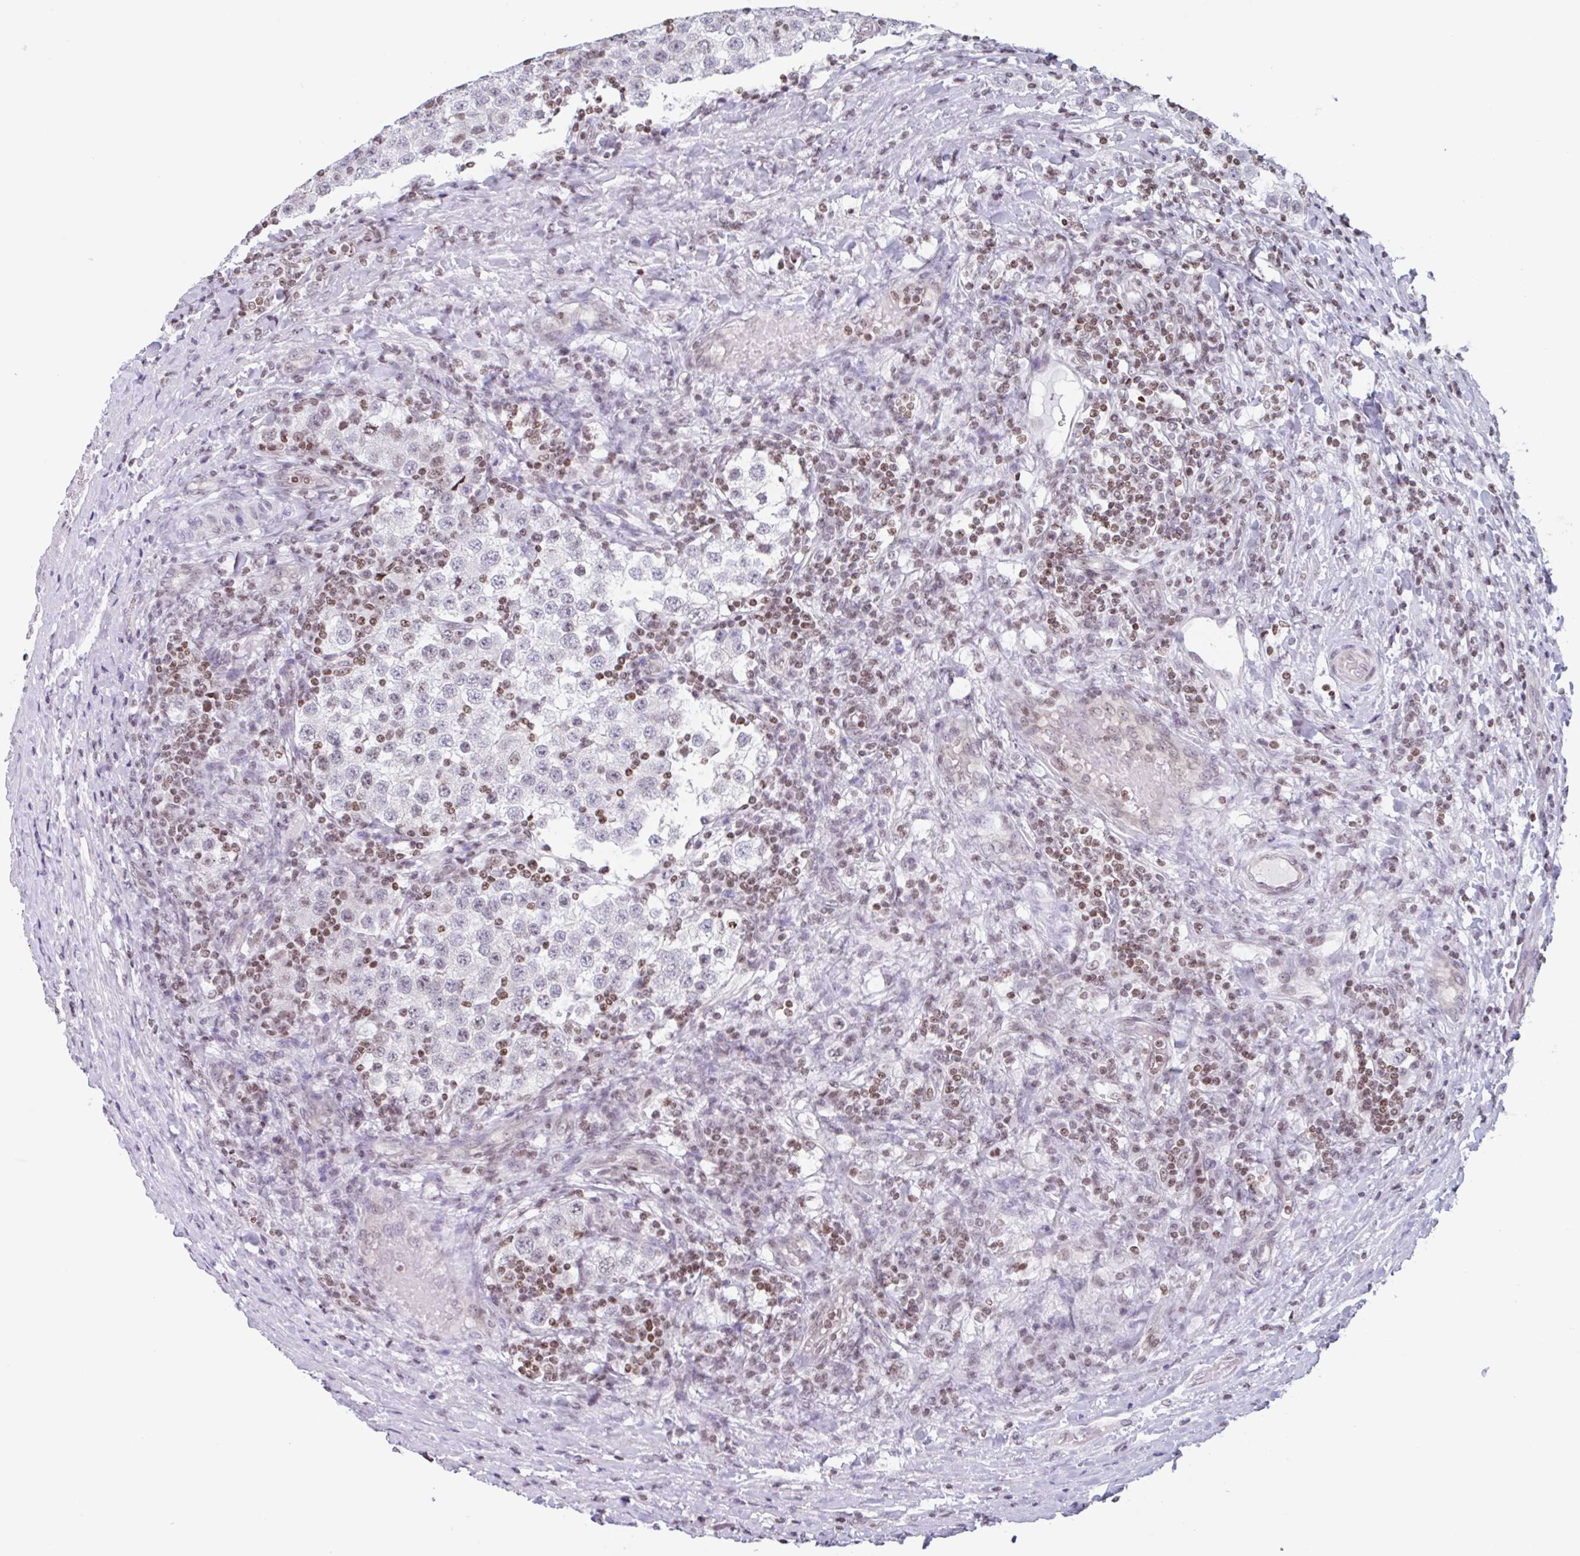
{"staining": {"intensity": "weak", "quantity": "<25%", "location": "nuclear"}, "tissue": "testis cancer", "cell_type": "Tumor cells", "image_type": "cancer", "snomed": [{"axis": "morphology", "description": "Seminoma, NOS"}, {"axis": "topography", "description": "Testis"}], "caption": "This histopathology image is of seminoma (testis) stained with IHC to label a protein in brown with the nuclei are counter-stained blue. There is no expression in tumor cells. Brightfield microscopy of immunohistochemistry (IHC) stained with DAB (3,3'-diaminobenzidine) (brown) and hematoxylin (blue), captured at high magnification.", "gene": "NOL6", "patient": {"sex": "male", "age": 34}}